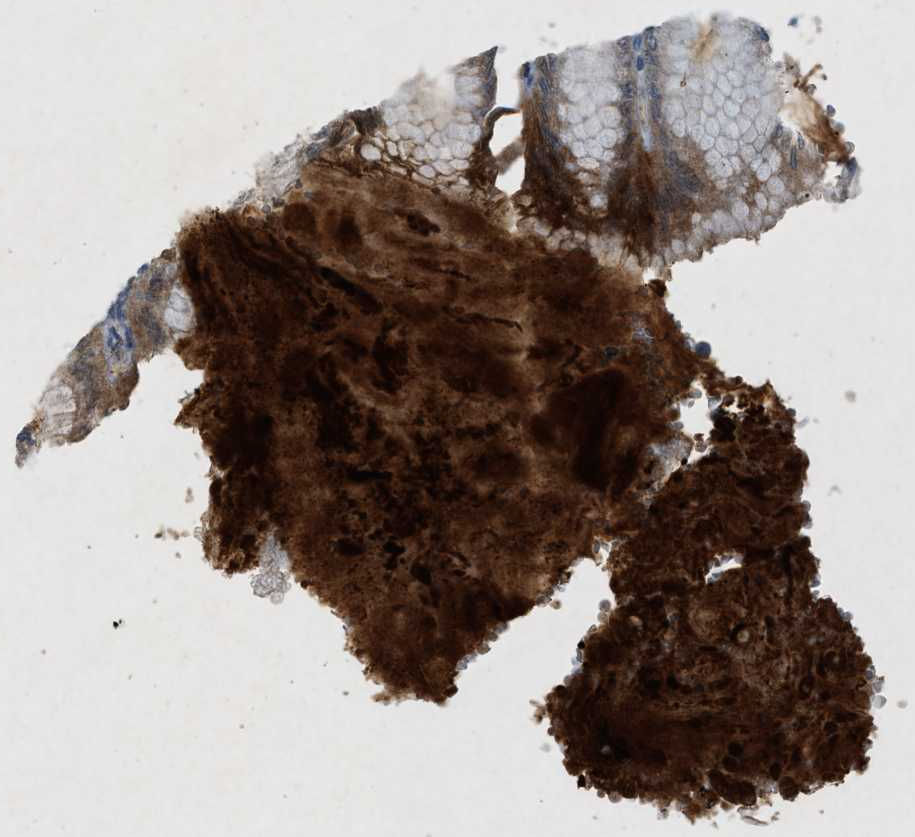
{"staining": {"intensity": "moderate", "quantity": "<25%", "location": "cytoplasmic/membranous"}, "tissue": "stomach", "cell_type": "Glandular cells", "image_type": "normal", "snomed": [{"axis": "morphology", "description": "Normal tissue, NOS"}, {"axis": "topography", "description": "Stomach, lower"}], "caption": "This is a micrograph of immunohistochemistry (IHC) staining of unremarkable stomach, which shows moderate positivity in the cytoplasmic/membranous of glandular cells.", "gene": "F2", "patient": {"sex": "male", "age": 71}}